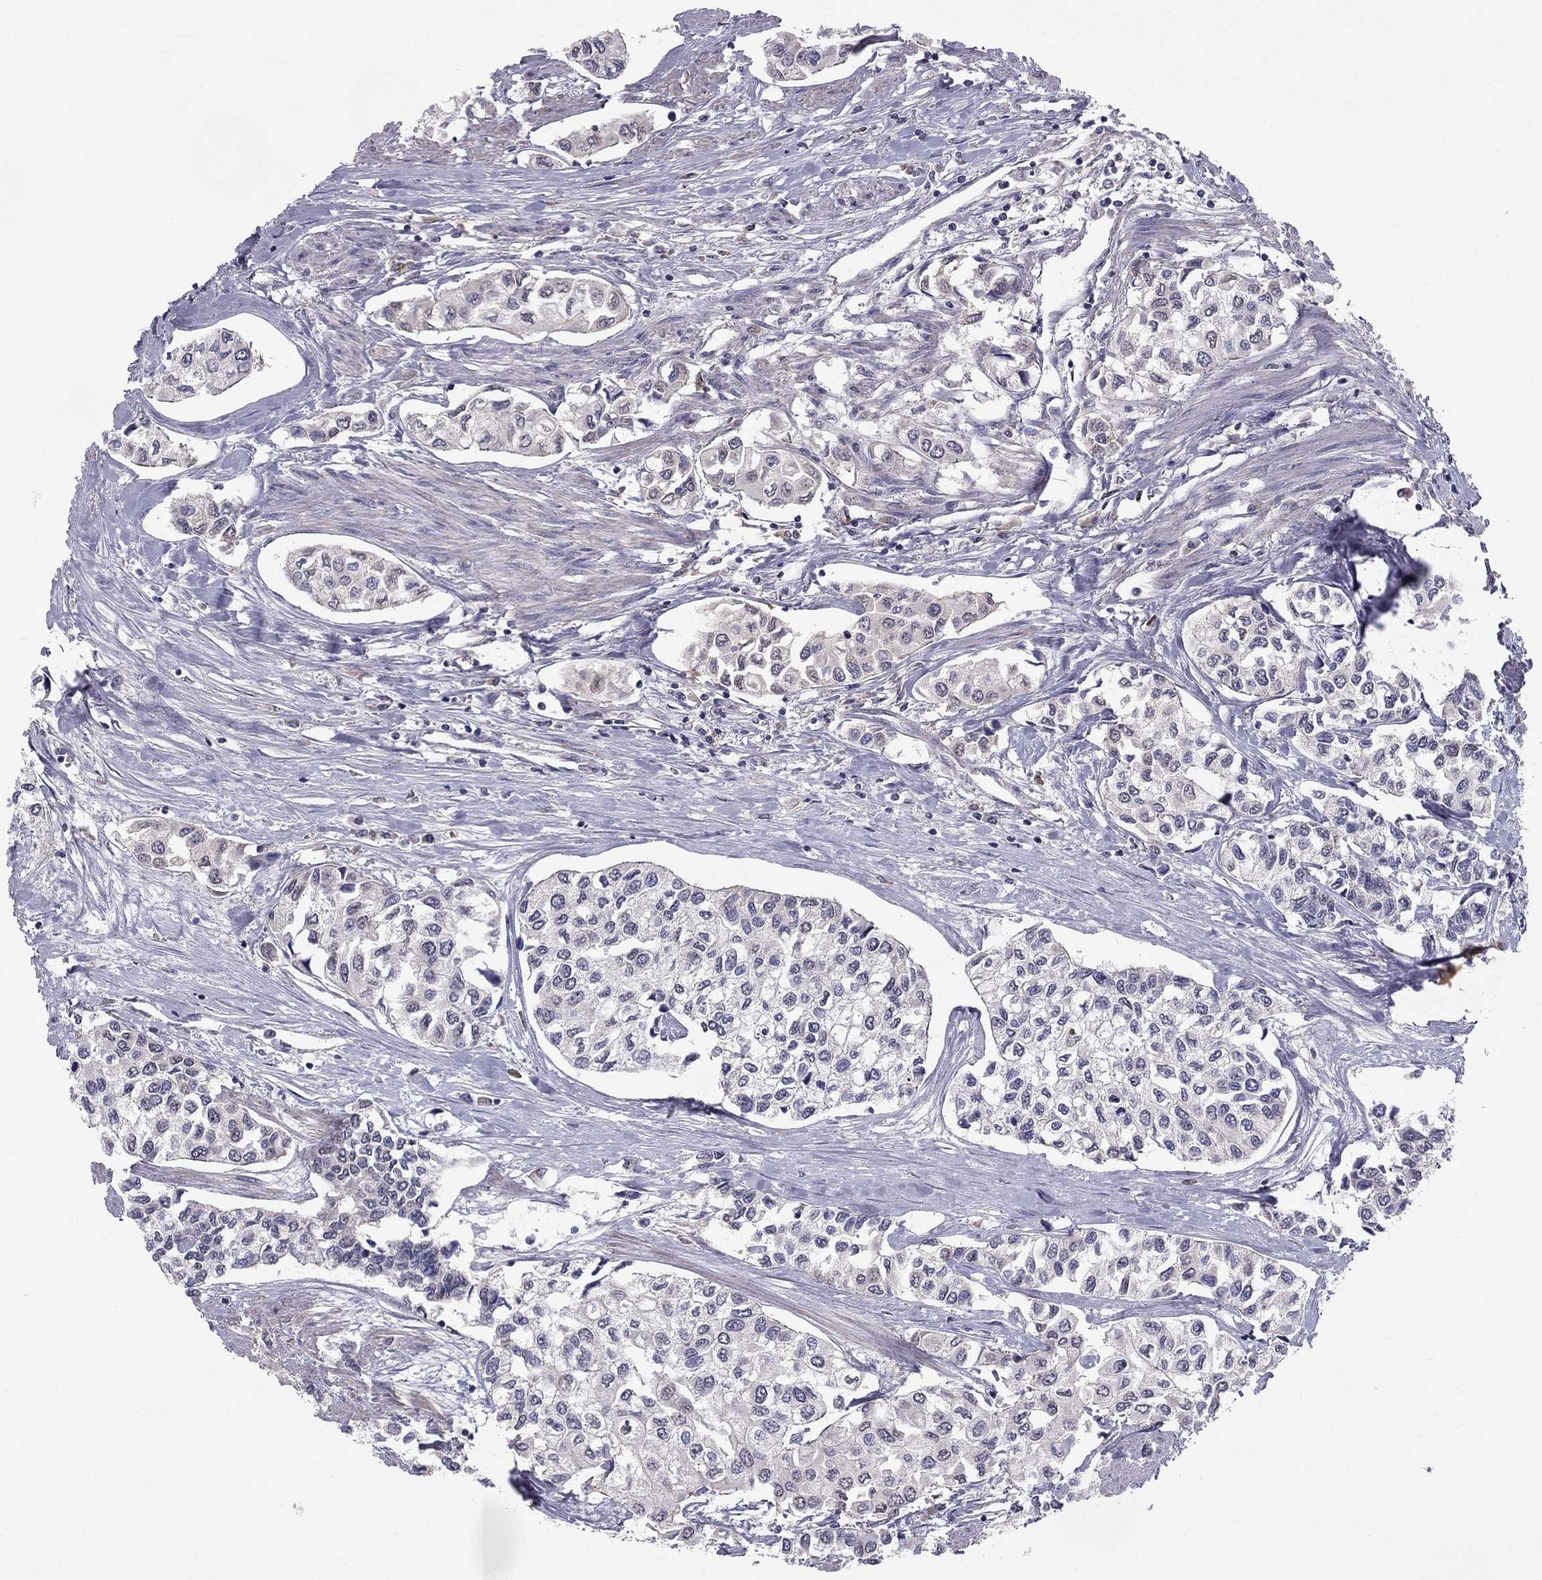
{"staining": {"intensity": "negative", "quantity": "none", "location": "none"}, "tissue": "urothelial cancer", "cell_type": "Tumor cells", "image_type": "cancer", "snomed": [{"axis": "morphology", "description": "Urothelial carcinoma, High grade"}, {"axis": "topography", "description": "Urinary bladder"}], "caption": "Protein analysis of urothelial cancer displays no significant expression in tumor cells.", "gene": "HCN1", "patient": {"sex": "male", "age": 73}}